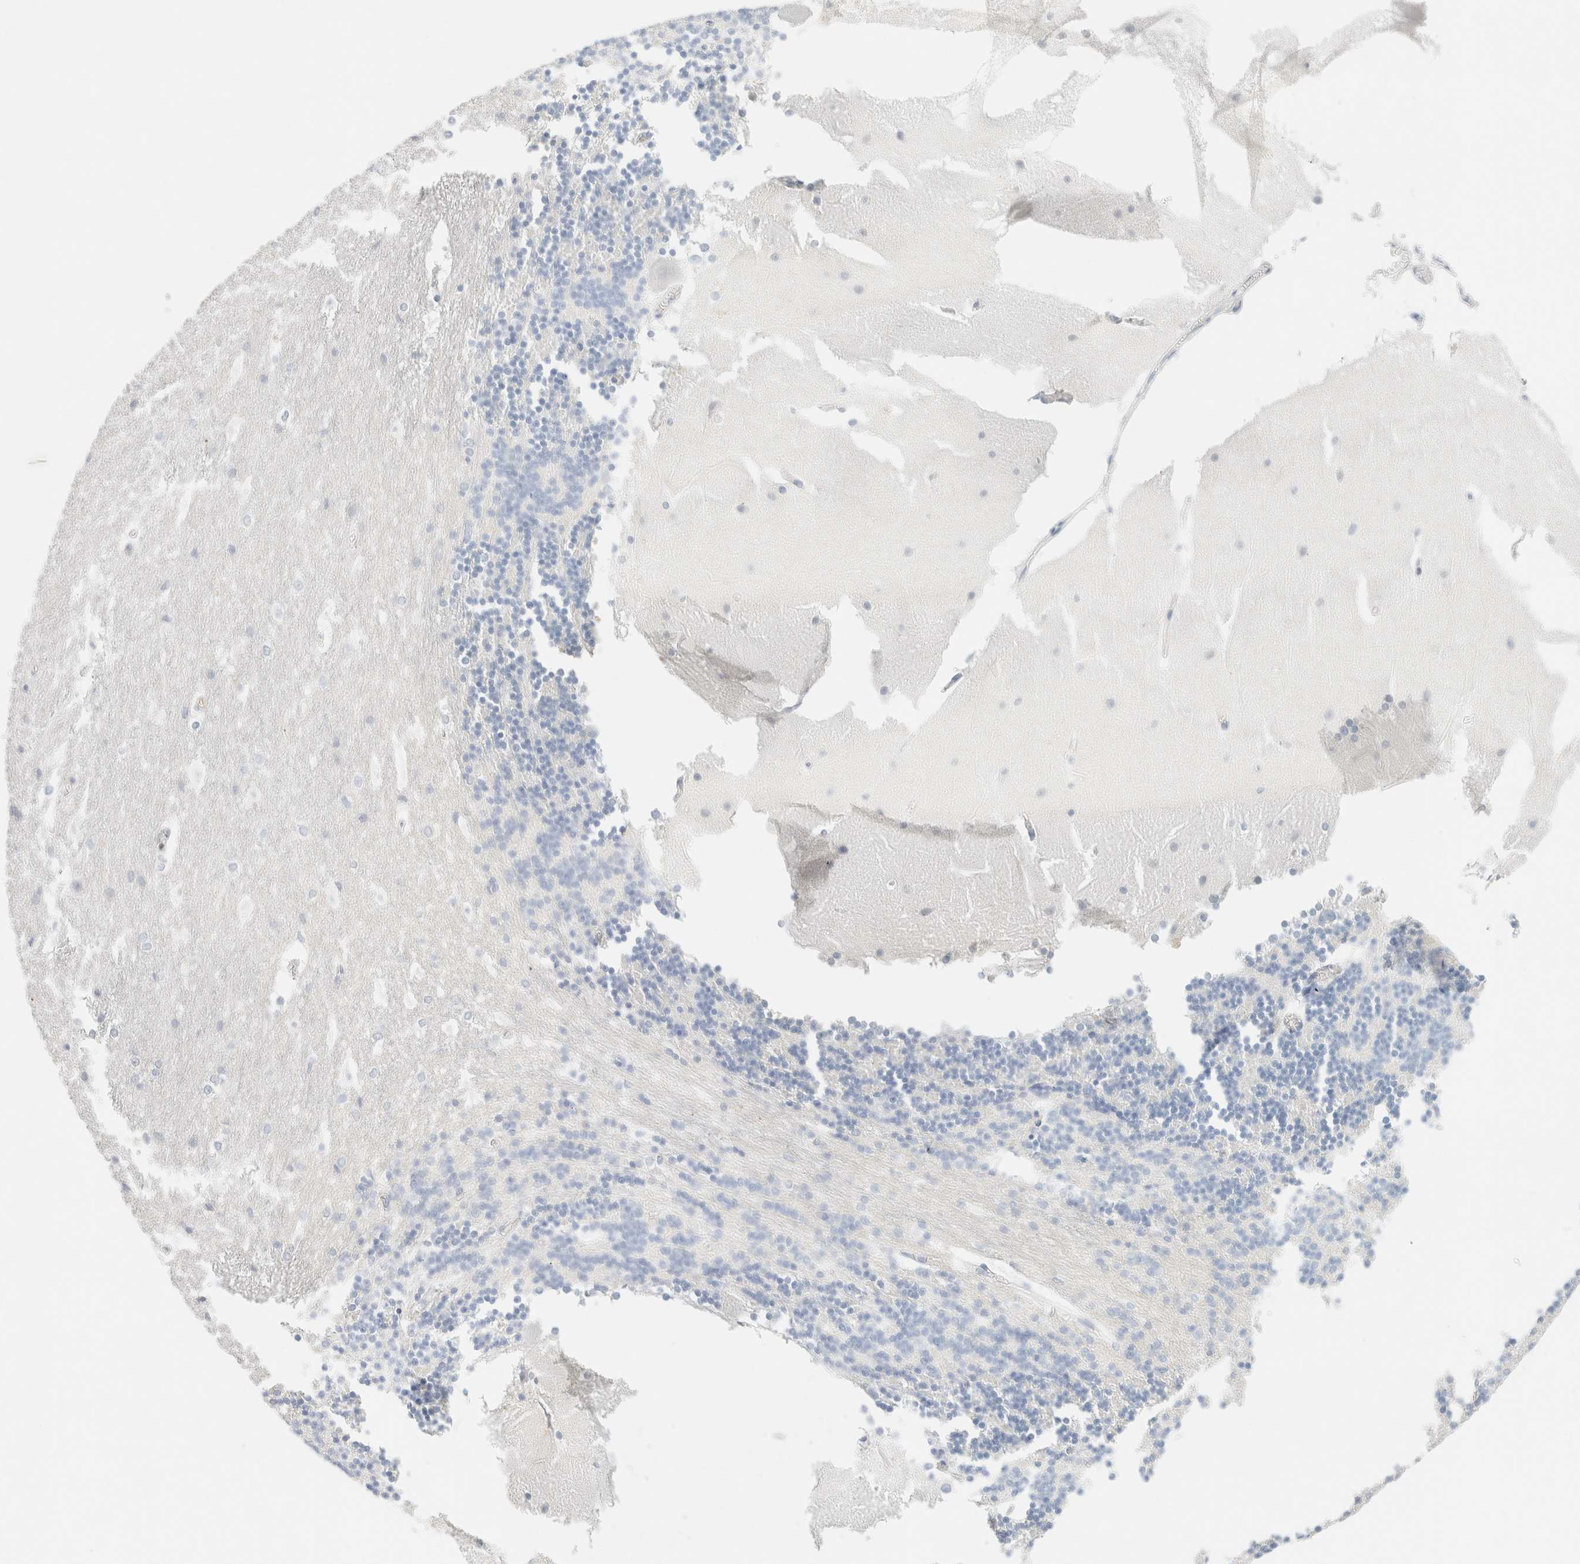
{"staining": {"intensity": "negative", "quantity": "none", "location": "none"}, "tissue": "cerebellum", "cell_type": "Cells in granular layer", "image_type": "normal", "snomed": [{"axis": "morphology", "description": "Normal tissue, NOS"}, {"axis": "topography", "description": "Cerebellum"}], "caption": "A photomicrograph of human cerebellum is negative for staining in cells in granular layer. The staining was performed using DAB (3,3'-diaminobenzidine) to visualize the protein expression in brown, while the nuclei were stained in blue with hematoxylin (Magnification: 20x).", "gene": "IKZF3", "patient": {"sex": "female", "age": 19}}